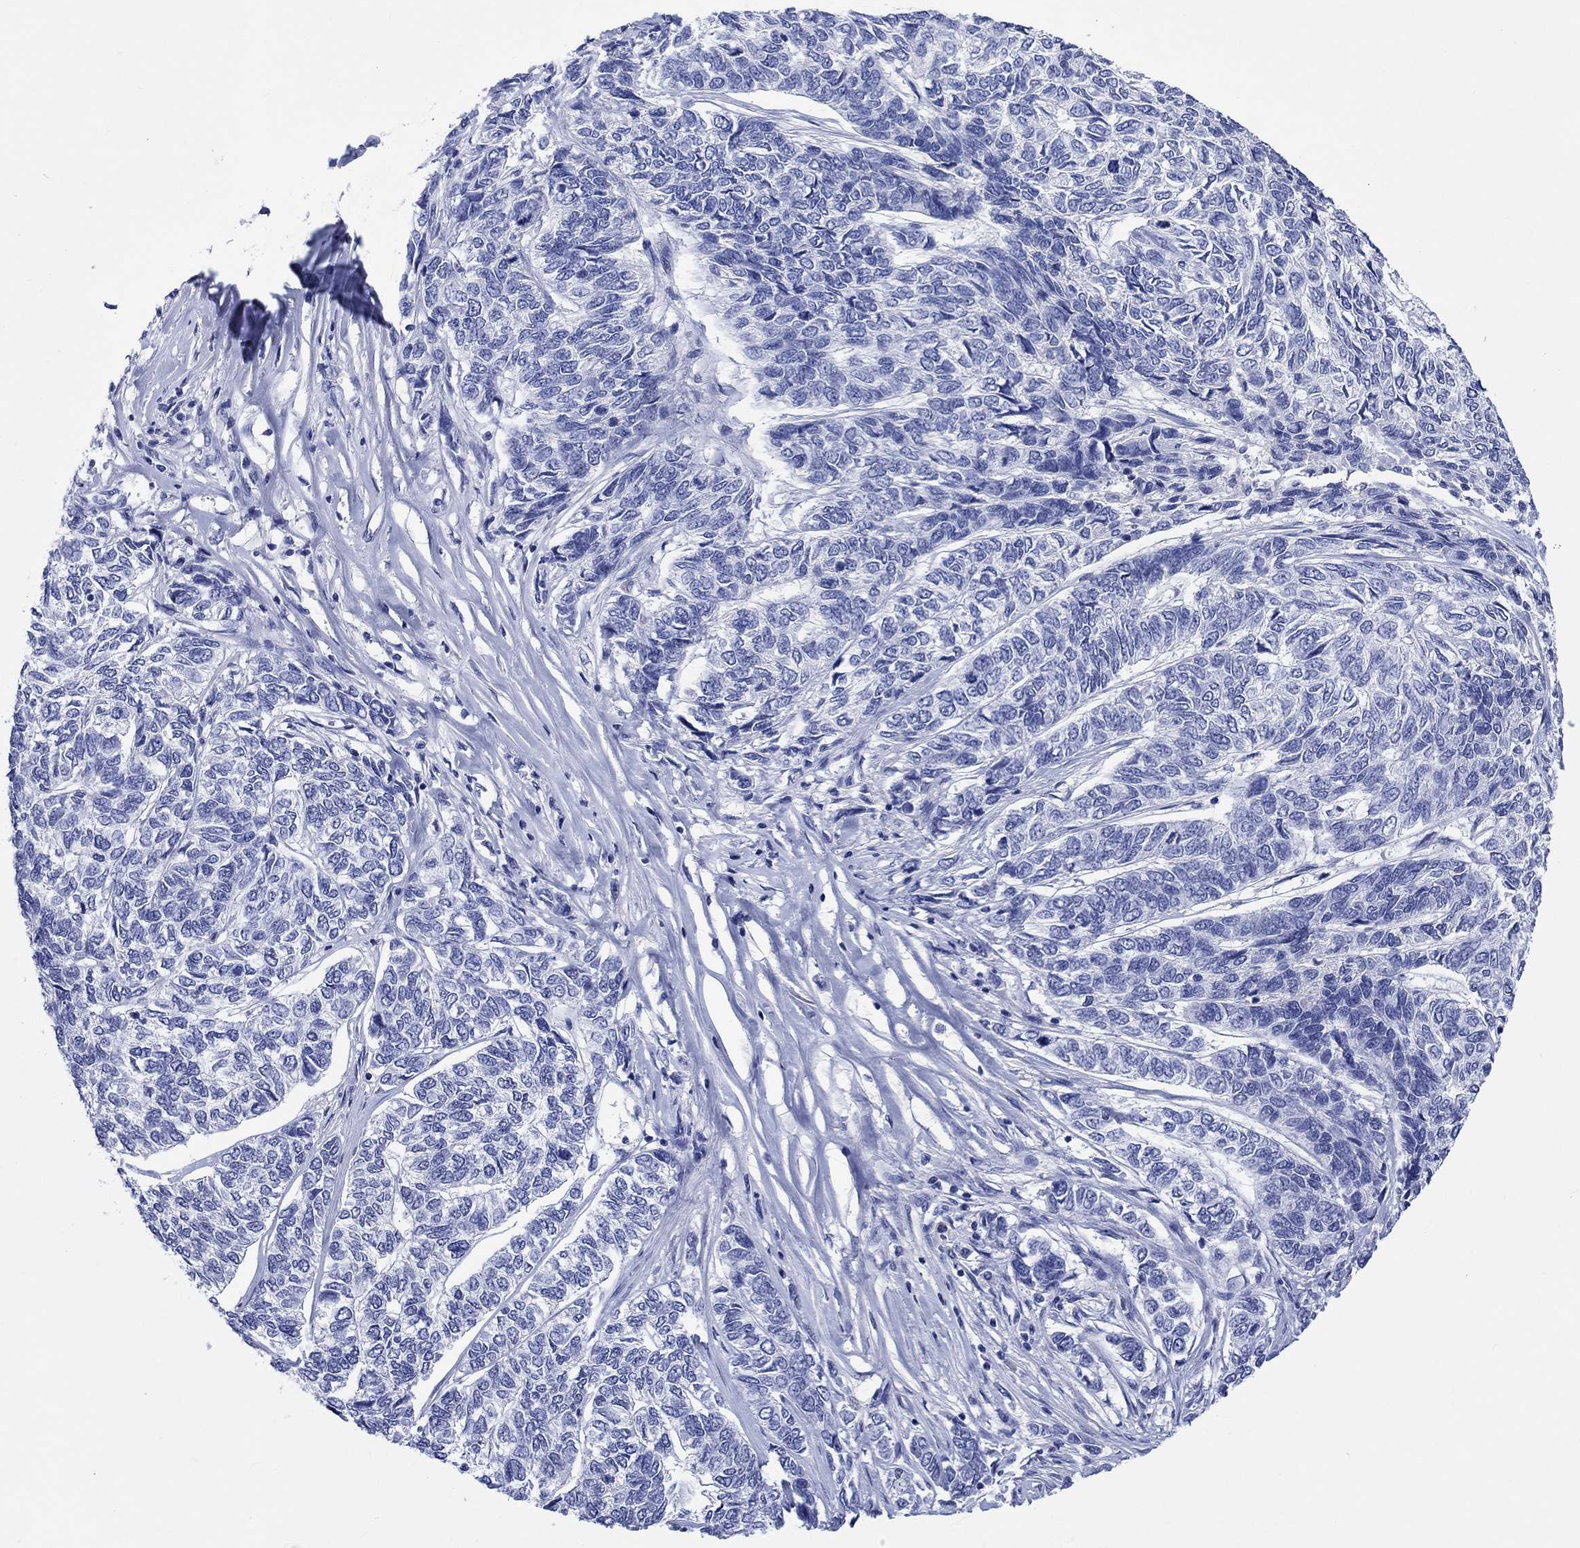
{"staining": {"intensity": "negative", "quantity": "none", "location": "none"}, "tissue": "skin cancer", "cell_type": "Tumor cells", "image_type": "cancer", "snomed": [{"axis": "morphology", "description": "Basal cell carcinoma"}, {"axis": "topography", "description": "Skin"}], "caption": "Photomicrograph shows no significant protein staining in tumor cells of basal cell carcinoma (skin).", "gene": "CACNG3", "patient": {"sex": "female", "age": 65}}